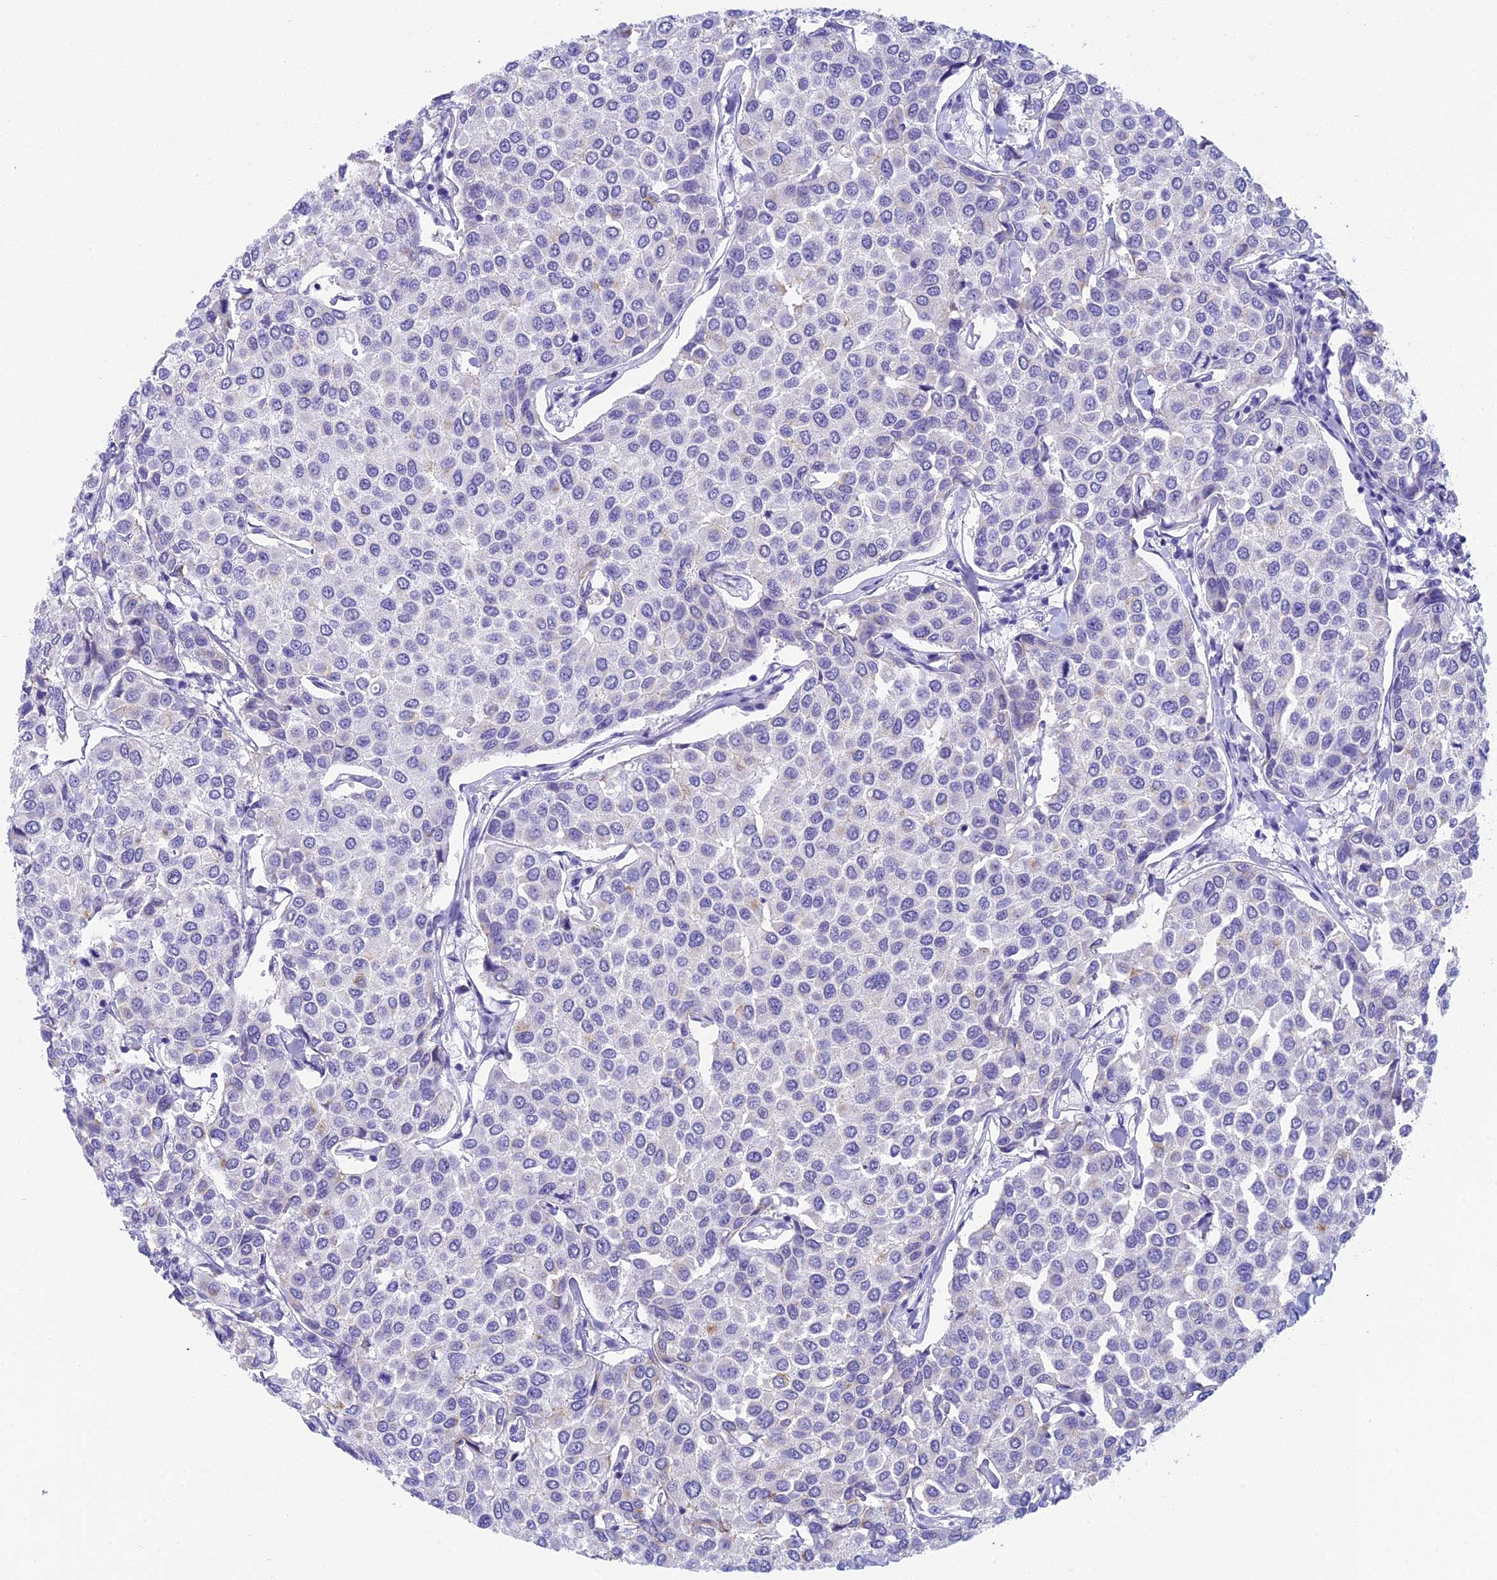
{"staining": {"intensity": "negative", "quantity": "none", "location": "none"}, "tissue": "breast cancer", "cell_type": "Tumor cells", "image_type": "cancer", "snomed": [{"axis": "morphology", "description": "Duct carcinoma"}, {"axis": "topography", "description": "Breast"}], "caption": "This is a image of immunohistochemistry staining of breast intraductal carcinoma, which shows no positivity in tumor cells. (Immunohistochemistry, brightfield microscopy, high magnification).", "gene": "TACSTD2", "patient": {"sex": "female", "age": 55}}